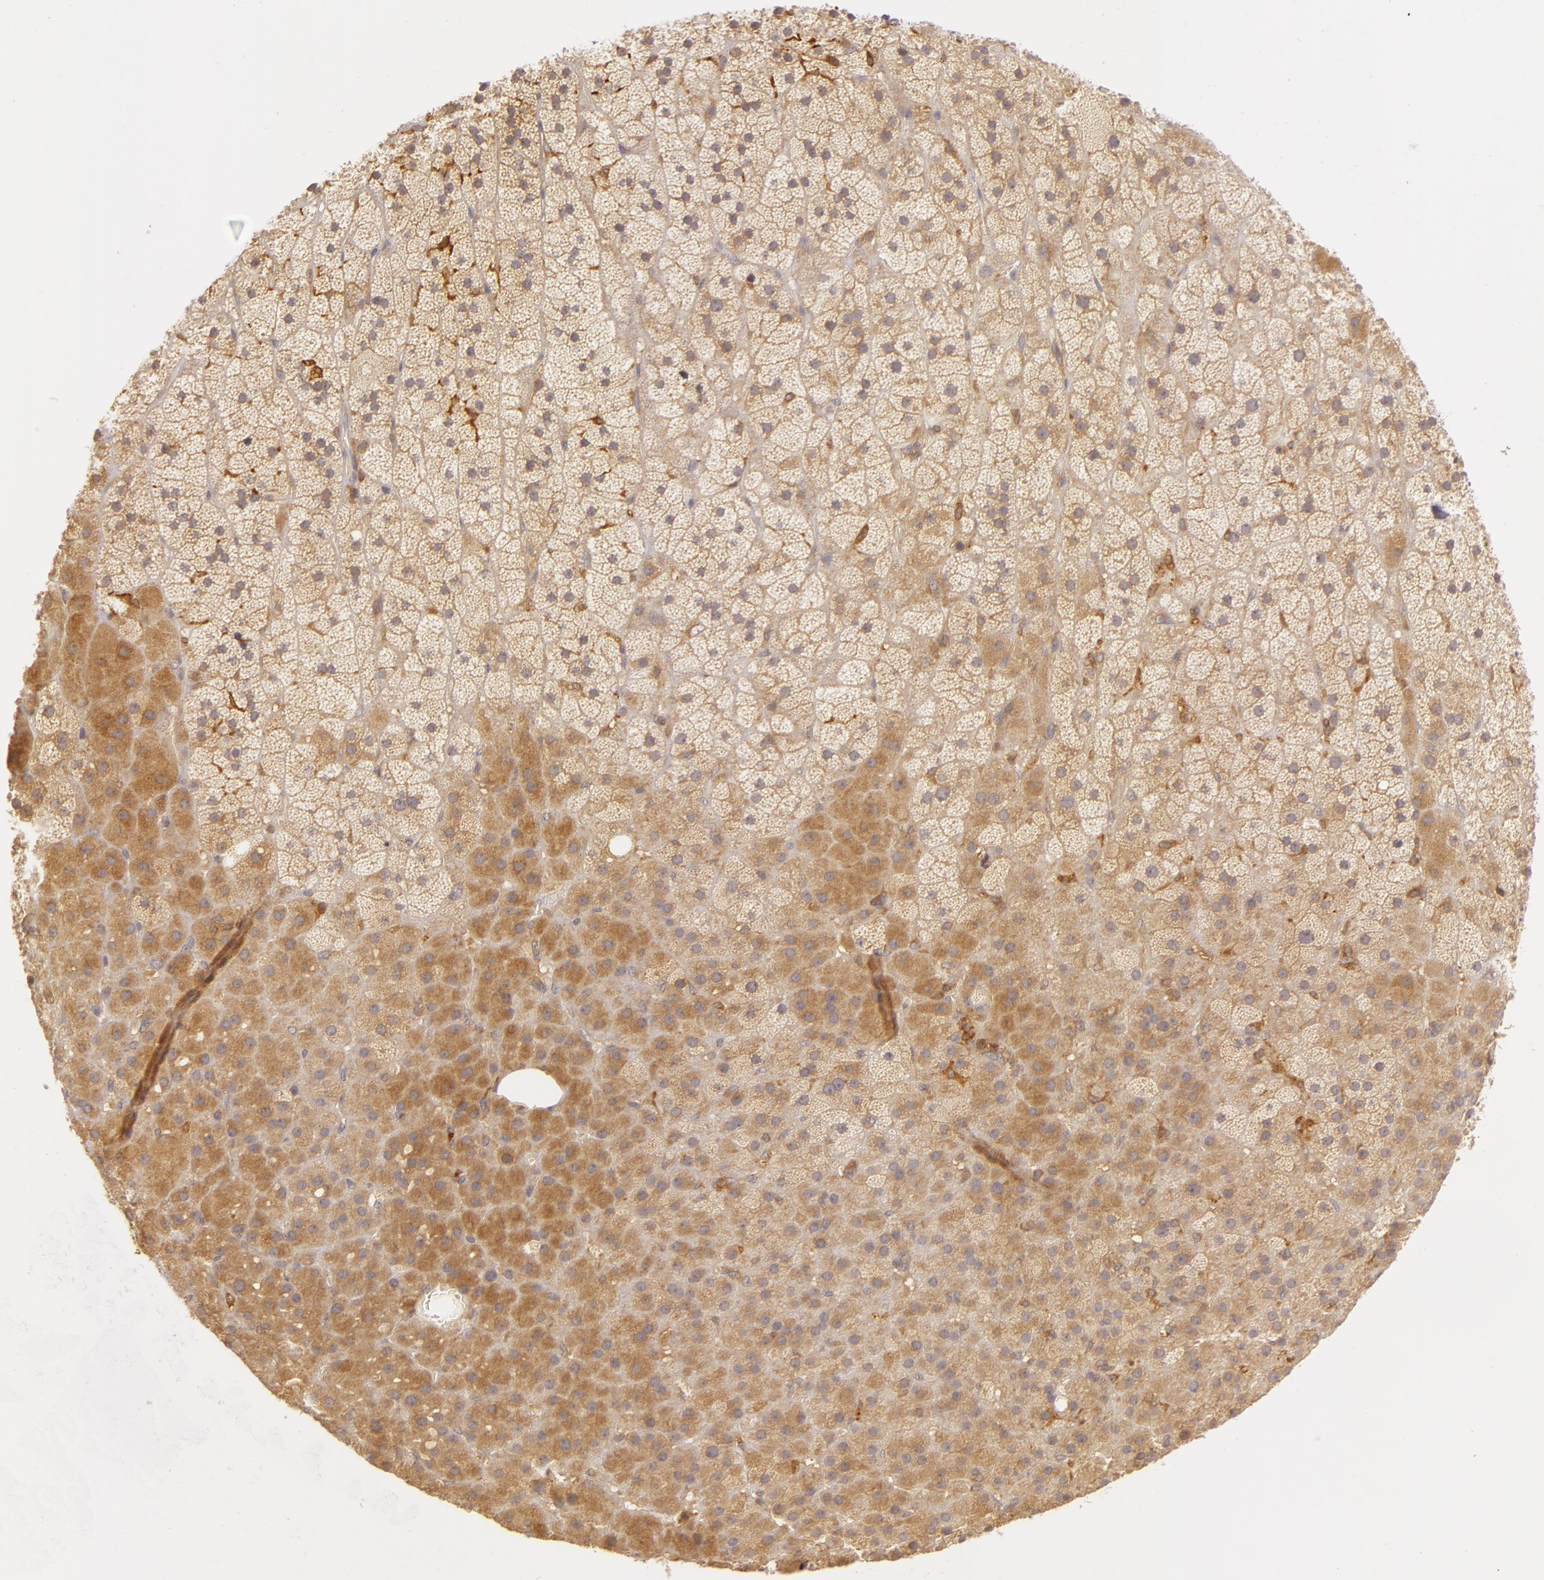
{"staining": {"intensity": "moderate", "quantity": "25%-75%", "location": "cytoplasmic/membranous"}, "tissue": "adrenal gland", "cell_type": "Glandular cells", "image_type": "normal", "snomed": [{"axis": "morphology", "description": "Normal tissue, NOS"}, {"axis": "topography", "description": "Adrenal gland"}], "caption": "A high-resolution photomicrograph shows immunohistochemistry (IHC) staining of benign adrenal gland, which exhibits moderate cytoplasmic/membranous staining in approximately 25%-75% of glandular cells.", "gene": "PPP1R3F", "patient": {"sex": "male", "age": 35}}